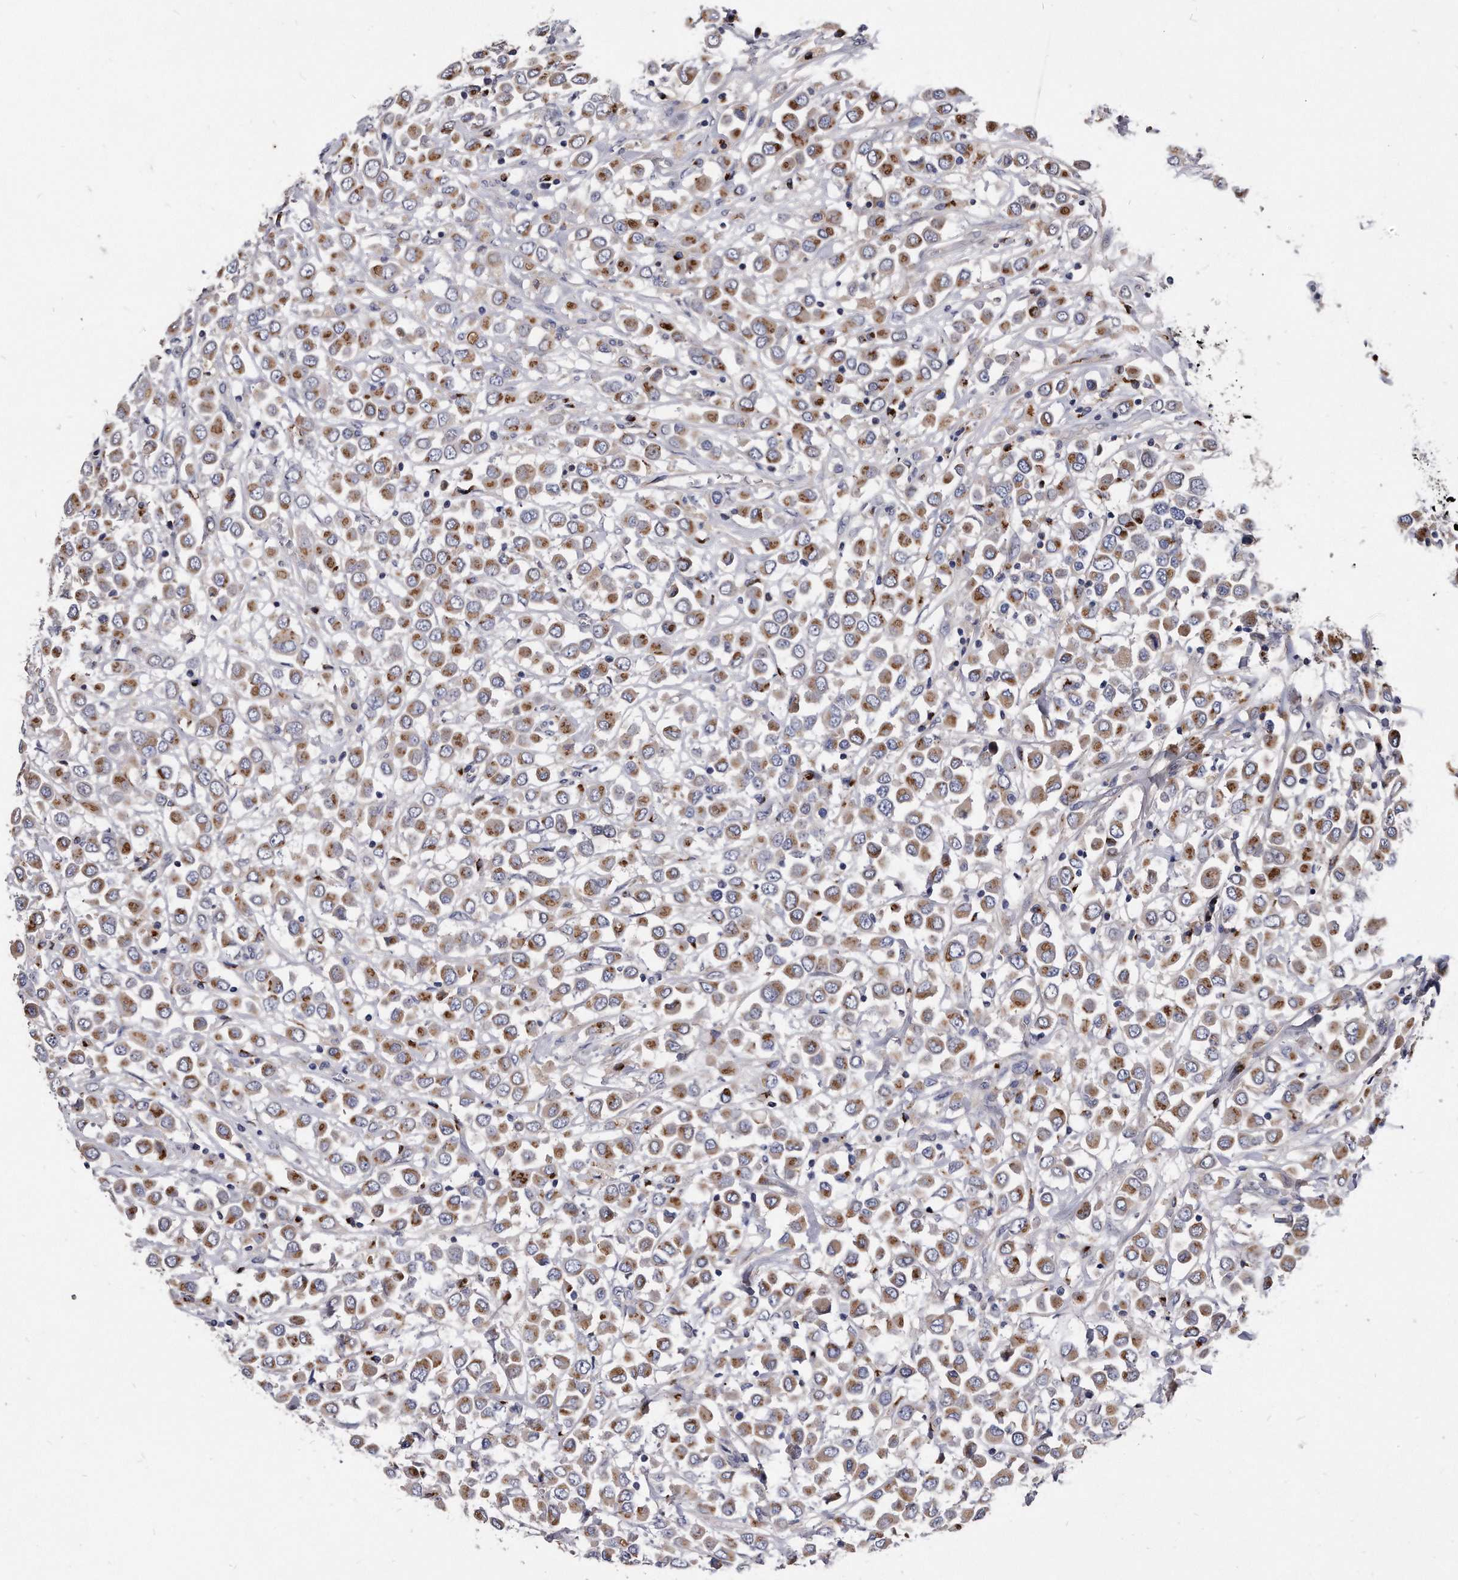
{"staining": {"intensity": "moderate", "quantity": ">75%", "location": "cytoplasmic/membranous"}, "tissue": "breast cancer", "cell_type": "Tumor cells", "image_type": "cancer", "snomed": [{"axis": "morphology", "description": "Duct carcinoma"}, {"axis": "topography", "description": "Breast"}], "caption": "Approximately >75% of tumor cells in human breast cancer (intraductal carcinoma) reveal moderate cytoplasmic/membranous protein staining as visualized by brown immunohistochemical staining.", "gene": "MGAT4A", "patient": {"sex": "female", "age": 61}}